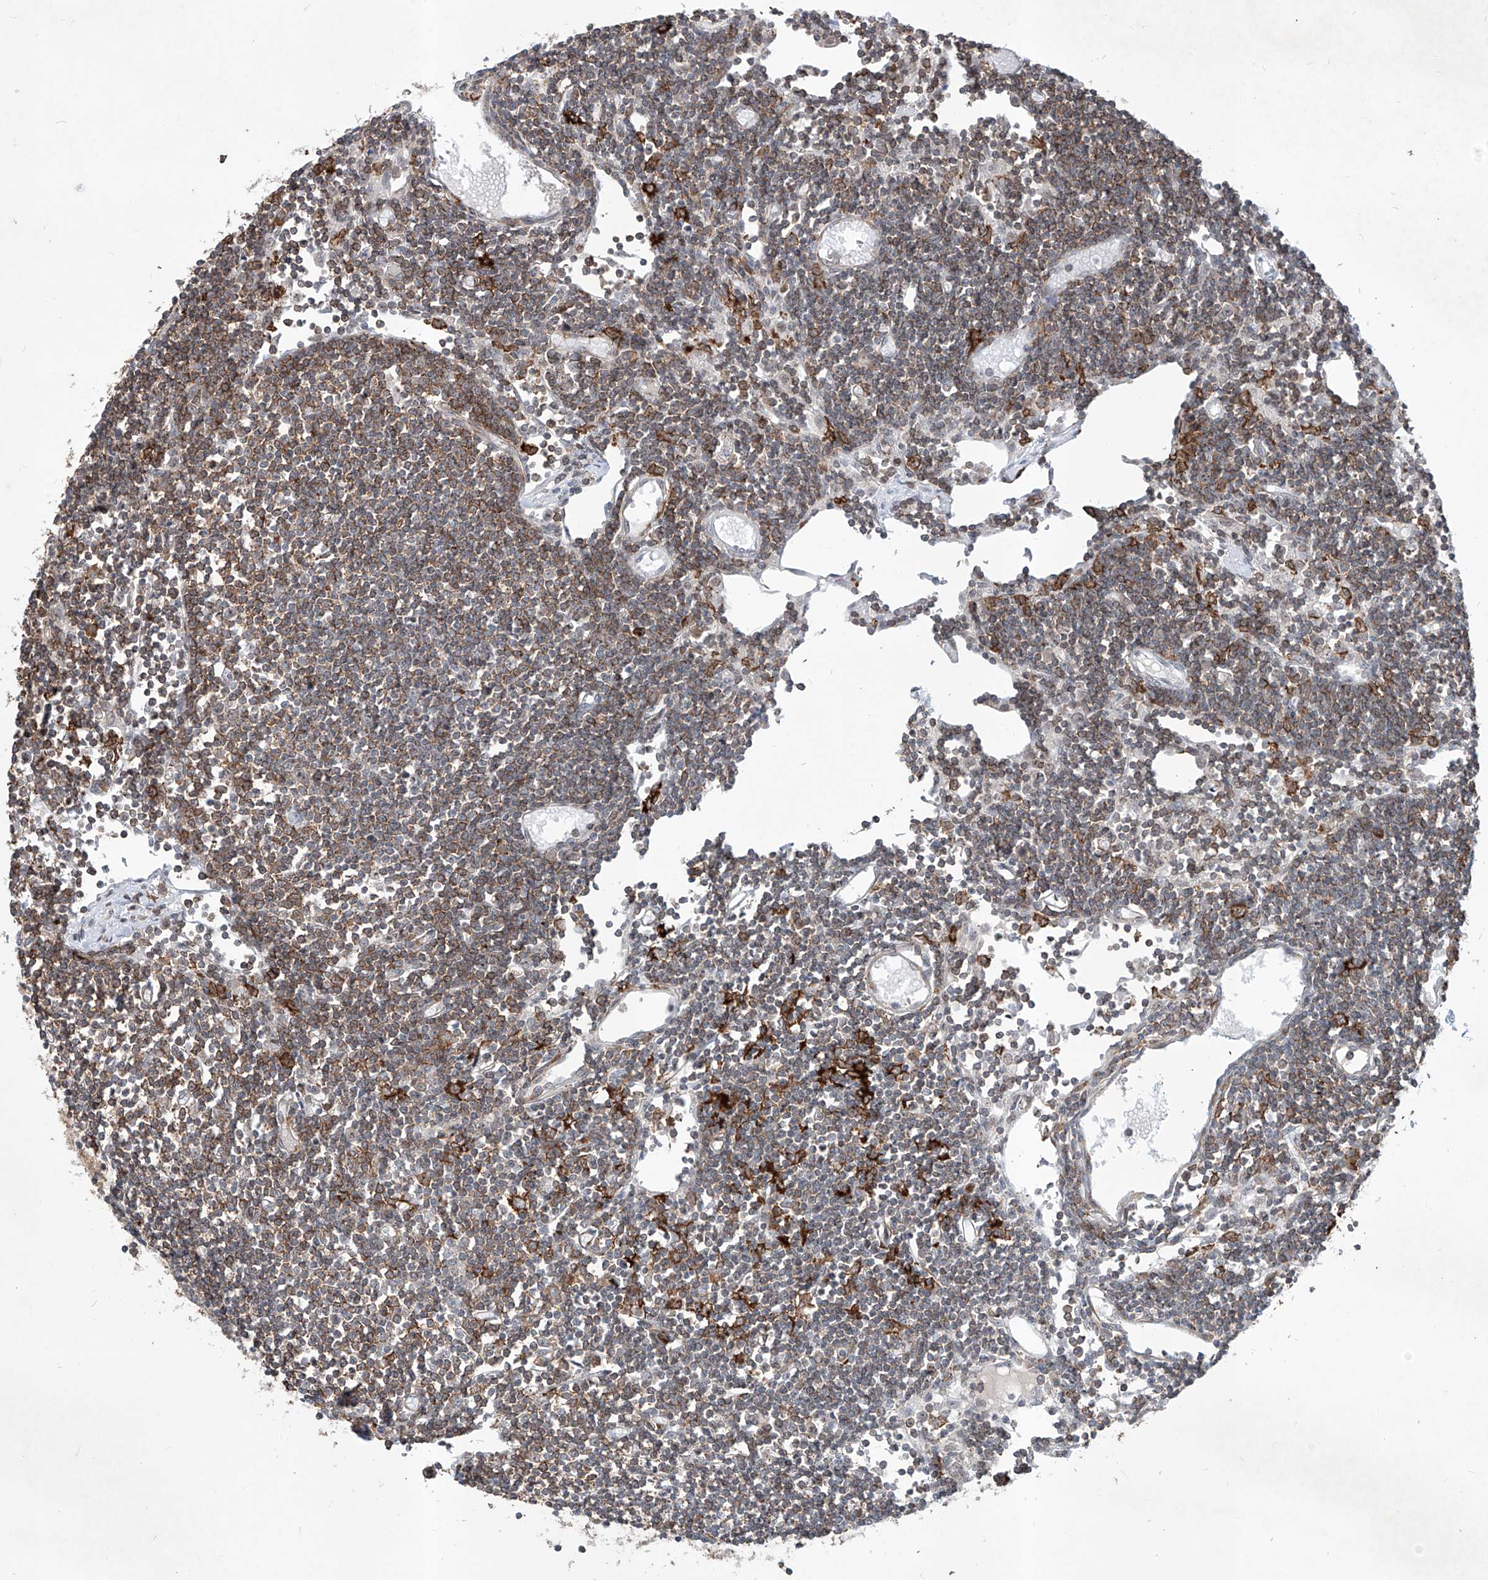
{"staining": {"intensity": "negative", "quantity": "none", "location": "none"}, "tissue": "lymph node", "cell_type": "Germinal center cells", "image_type": "normal", "snomed": [{"axis": "morphology", "description": "Normal tissue, NOS"}, {"axis": "topography", "description": "Lymph node"}], "caption": "High magnification brightfield microscopy of unremarkable lymph node stained with DAB (3,3'-diaminobenzidine) (brown) and counterstained with hematoxylin (blue): germinal center cells show no significant positivity.", "gene": "ZBTB48", "patient": {"sex": "female", "age": 11}}